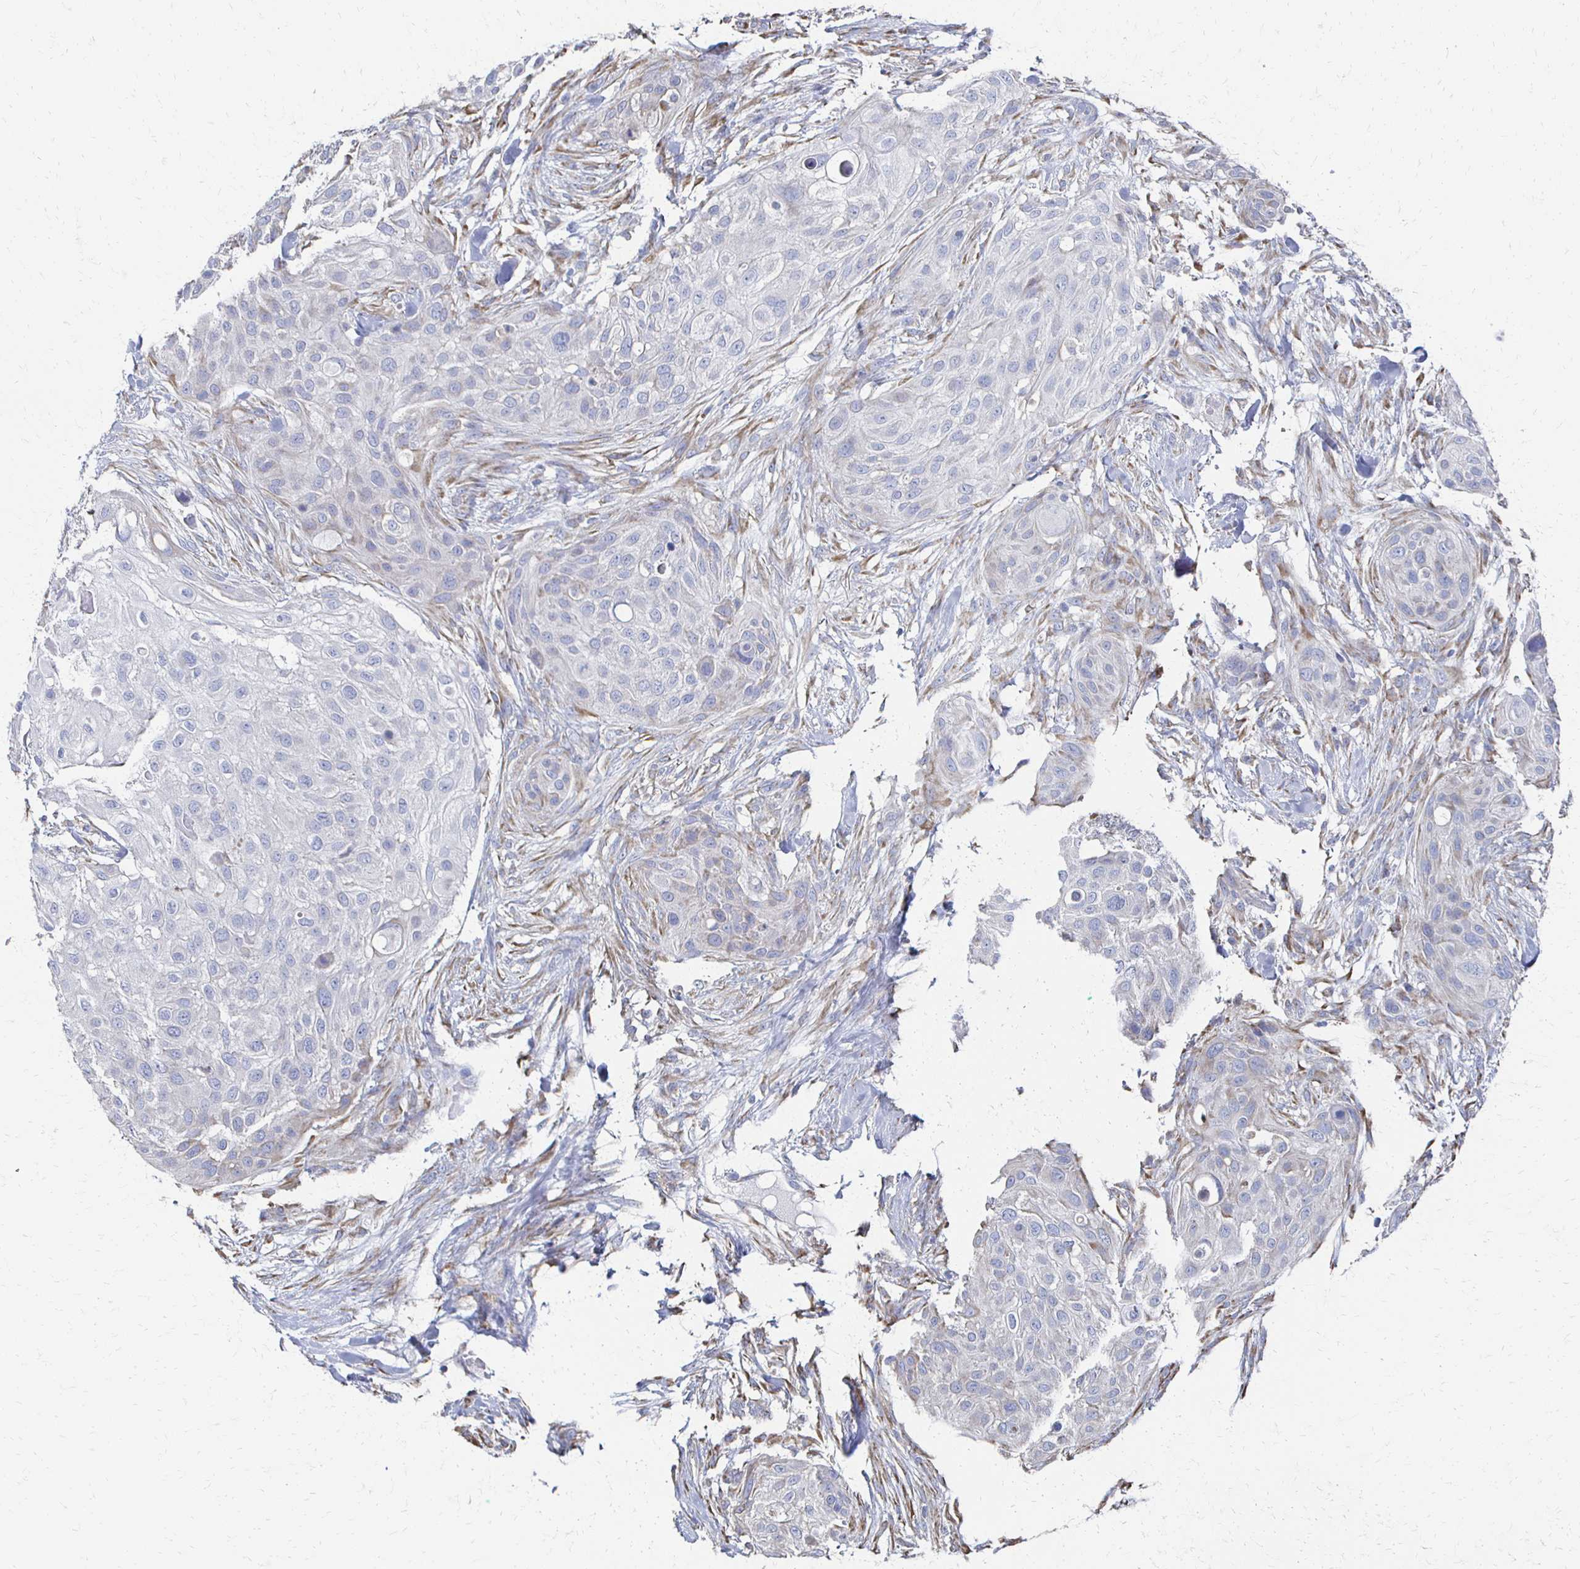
{"staining": {"intensity": "negative", "quantity": "none", "location": "none"}, "tissue": "skin cancer", "cell_type": "Tumor cells", "image_type": "cancer", "snomed": [{"axis": "morphology", "description": "Squamous cell carcinoma, NOS"}, {"axis": "topography", "description": "Skin"}], "caption": "This is a histopathology image of immunohistochemistry (IHC) staining of skin cancer, which shows no staining in tumor cells. Brightfield microscopy of immunohistochemistry (IHC) stained with DAB (brown) and hematoxylin (blue), captured at high magnification.", "gene": "ATP1A3", "patient": {"sex": "female", "age": 87}}